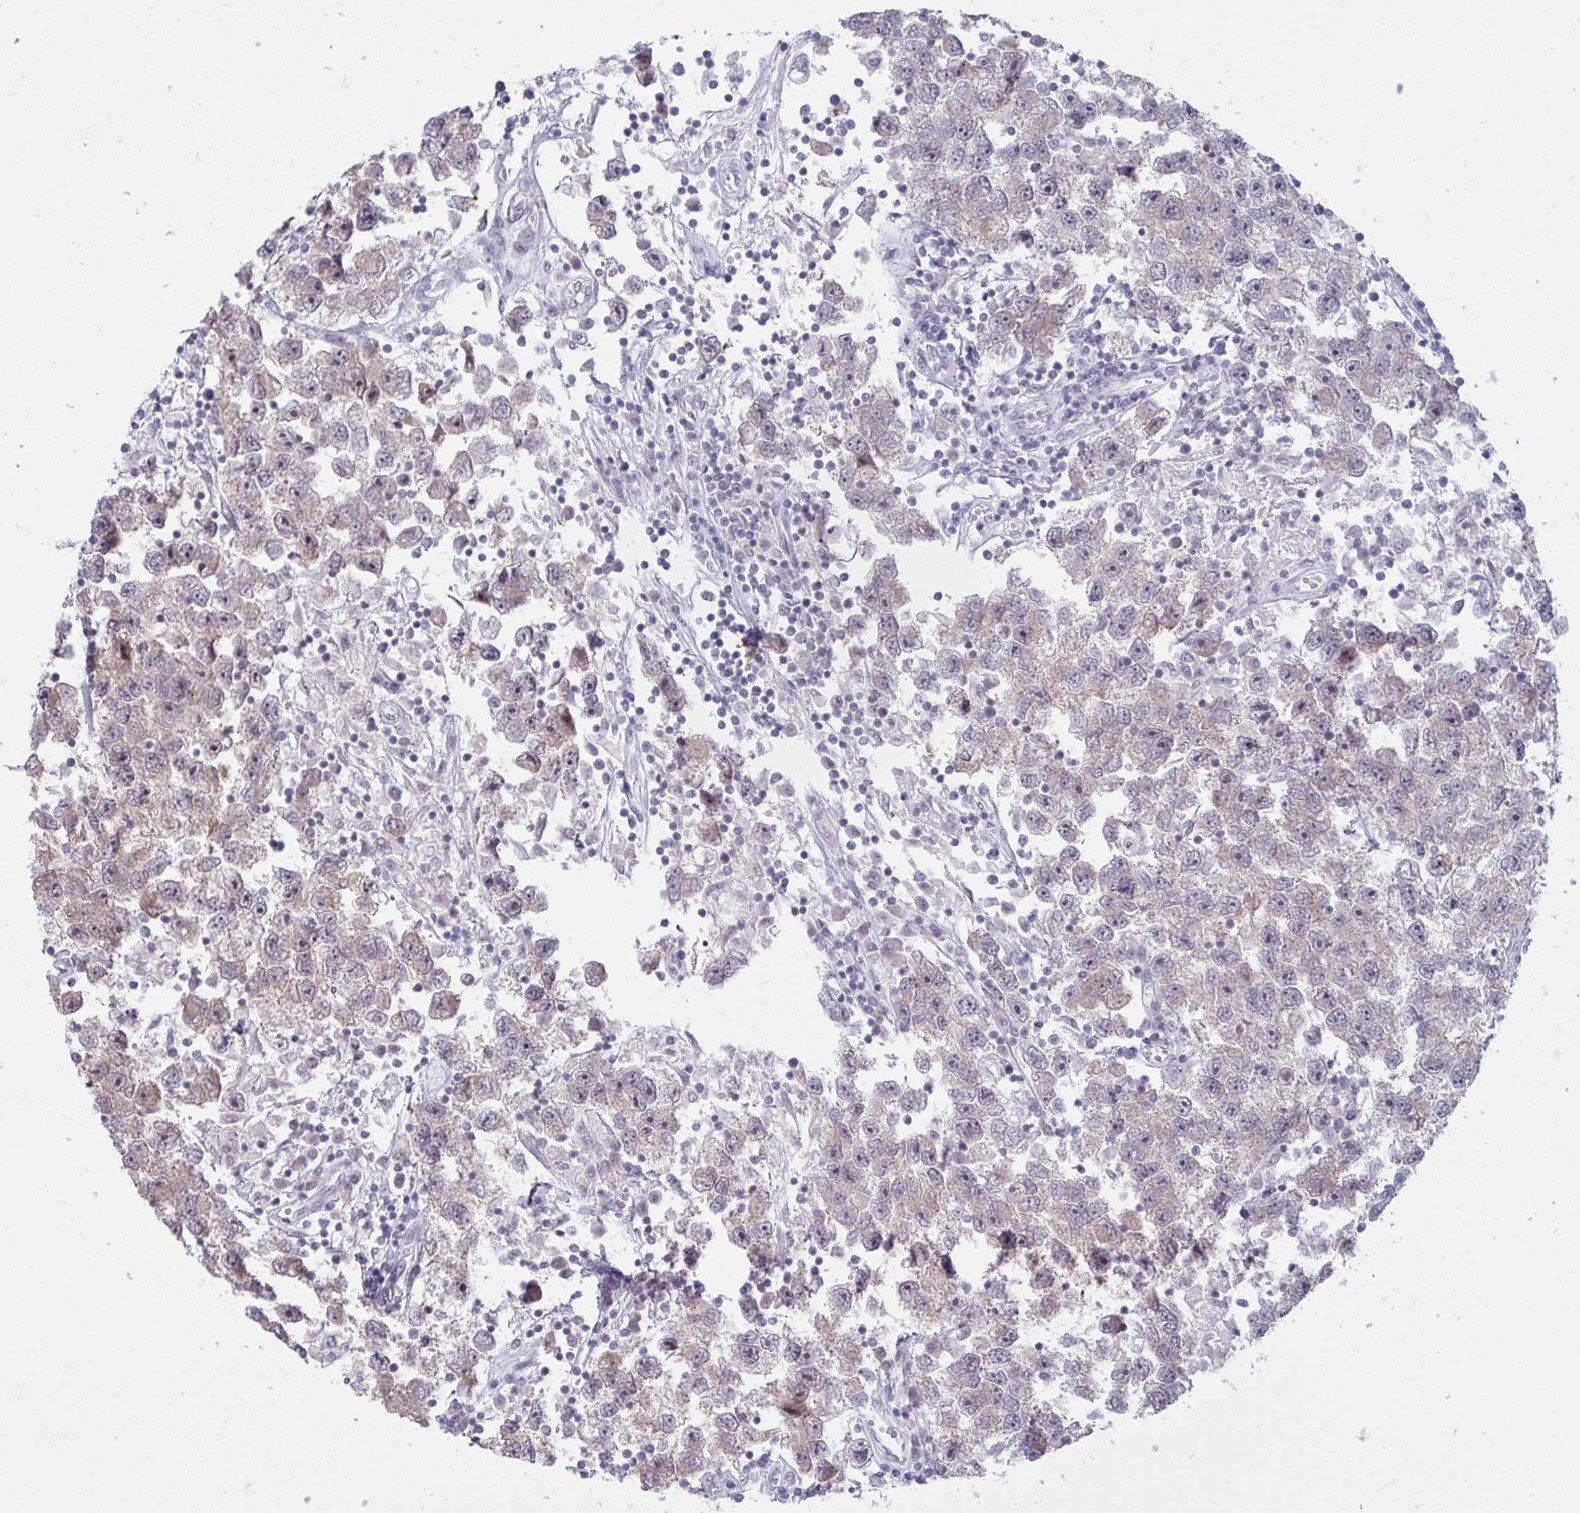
{"staining": {"intensity": "negative", "quantity": "none", "location": "none"}, "tissue": "testis cancer", "cell_type": "Tumor cells", "image_type": "cancer", "snomed": [{"axis": "morphology", "description": "Seminoma, NOS"}, {"axis": "topography", "description": "Testis"}], "caption": "DAB (3,3'-diaminobenzidine) immunohistochemical staining of testis cancer reveals no significant expression in tumor cells.", "gene": "RNASEH1", "patient": {"sex": "male", "age": 26}}